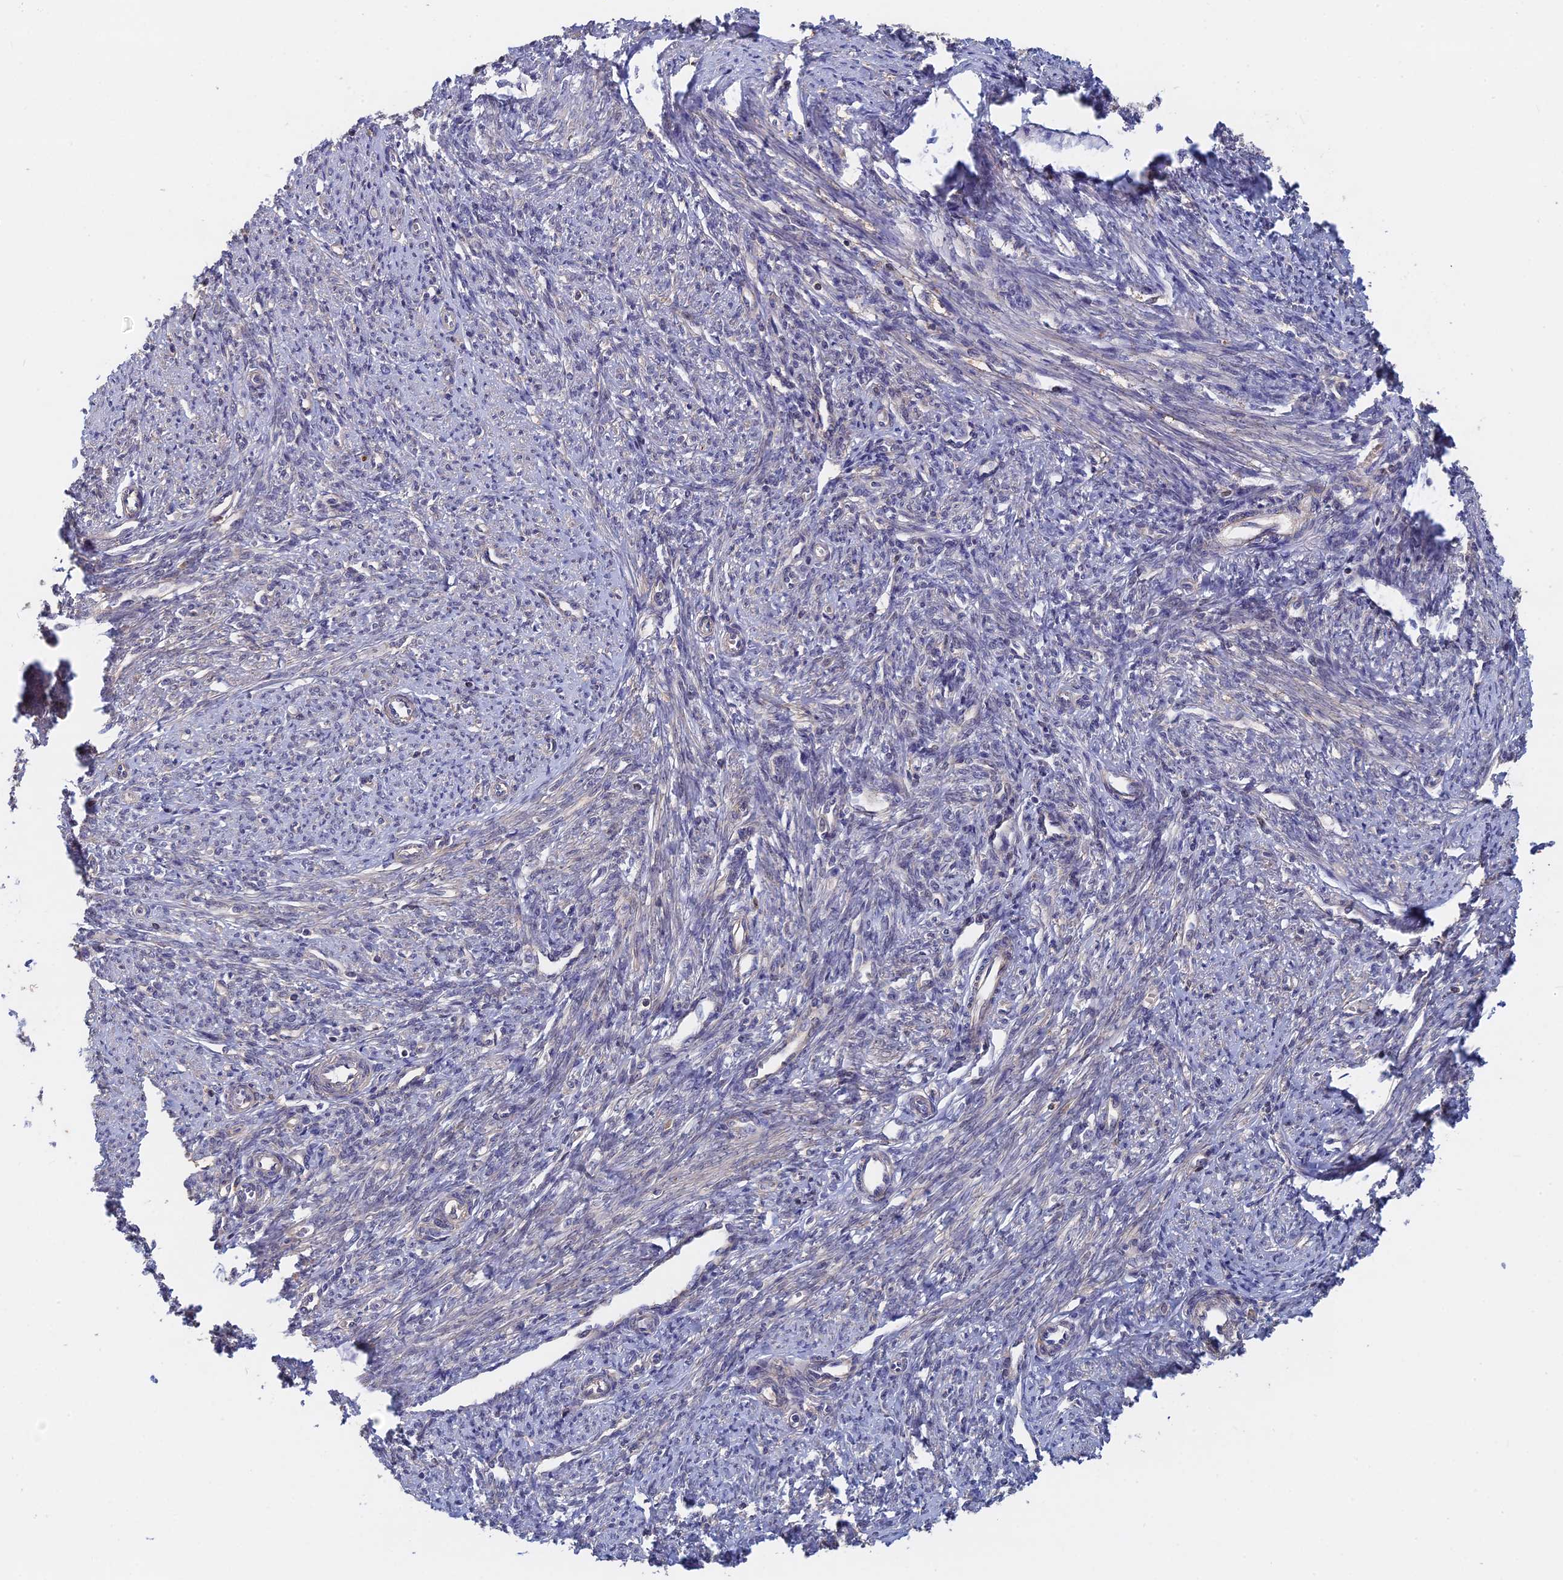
{"staining": {"intensity": "weak", "quantity": "<25%", "location": "cytoplasmic/membranous"}, "tissue": "smooth muscle", "cell_type": "Smooth muscle cells", "image_type": "normal", "snomed": [{"axis": "morphology", "description": "Normal tissue, NOS"}, {"axis": "topography", "description": "Smooth muscle"}, {"axis": "topography", "description": "Uterus"}], "caption": "A high-resolution photomicrograph shows immunohistochemistry staining of benign smooth muscle, which displays no significant expression in smooth muscle cells.", "gene": "BLVRA", "patient": {"sex": "female", "age": 59}}